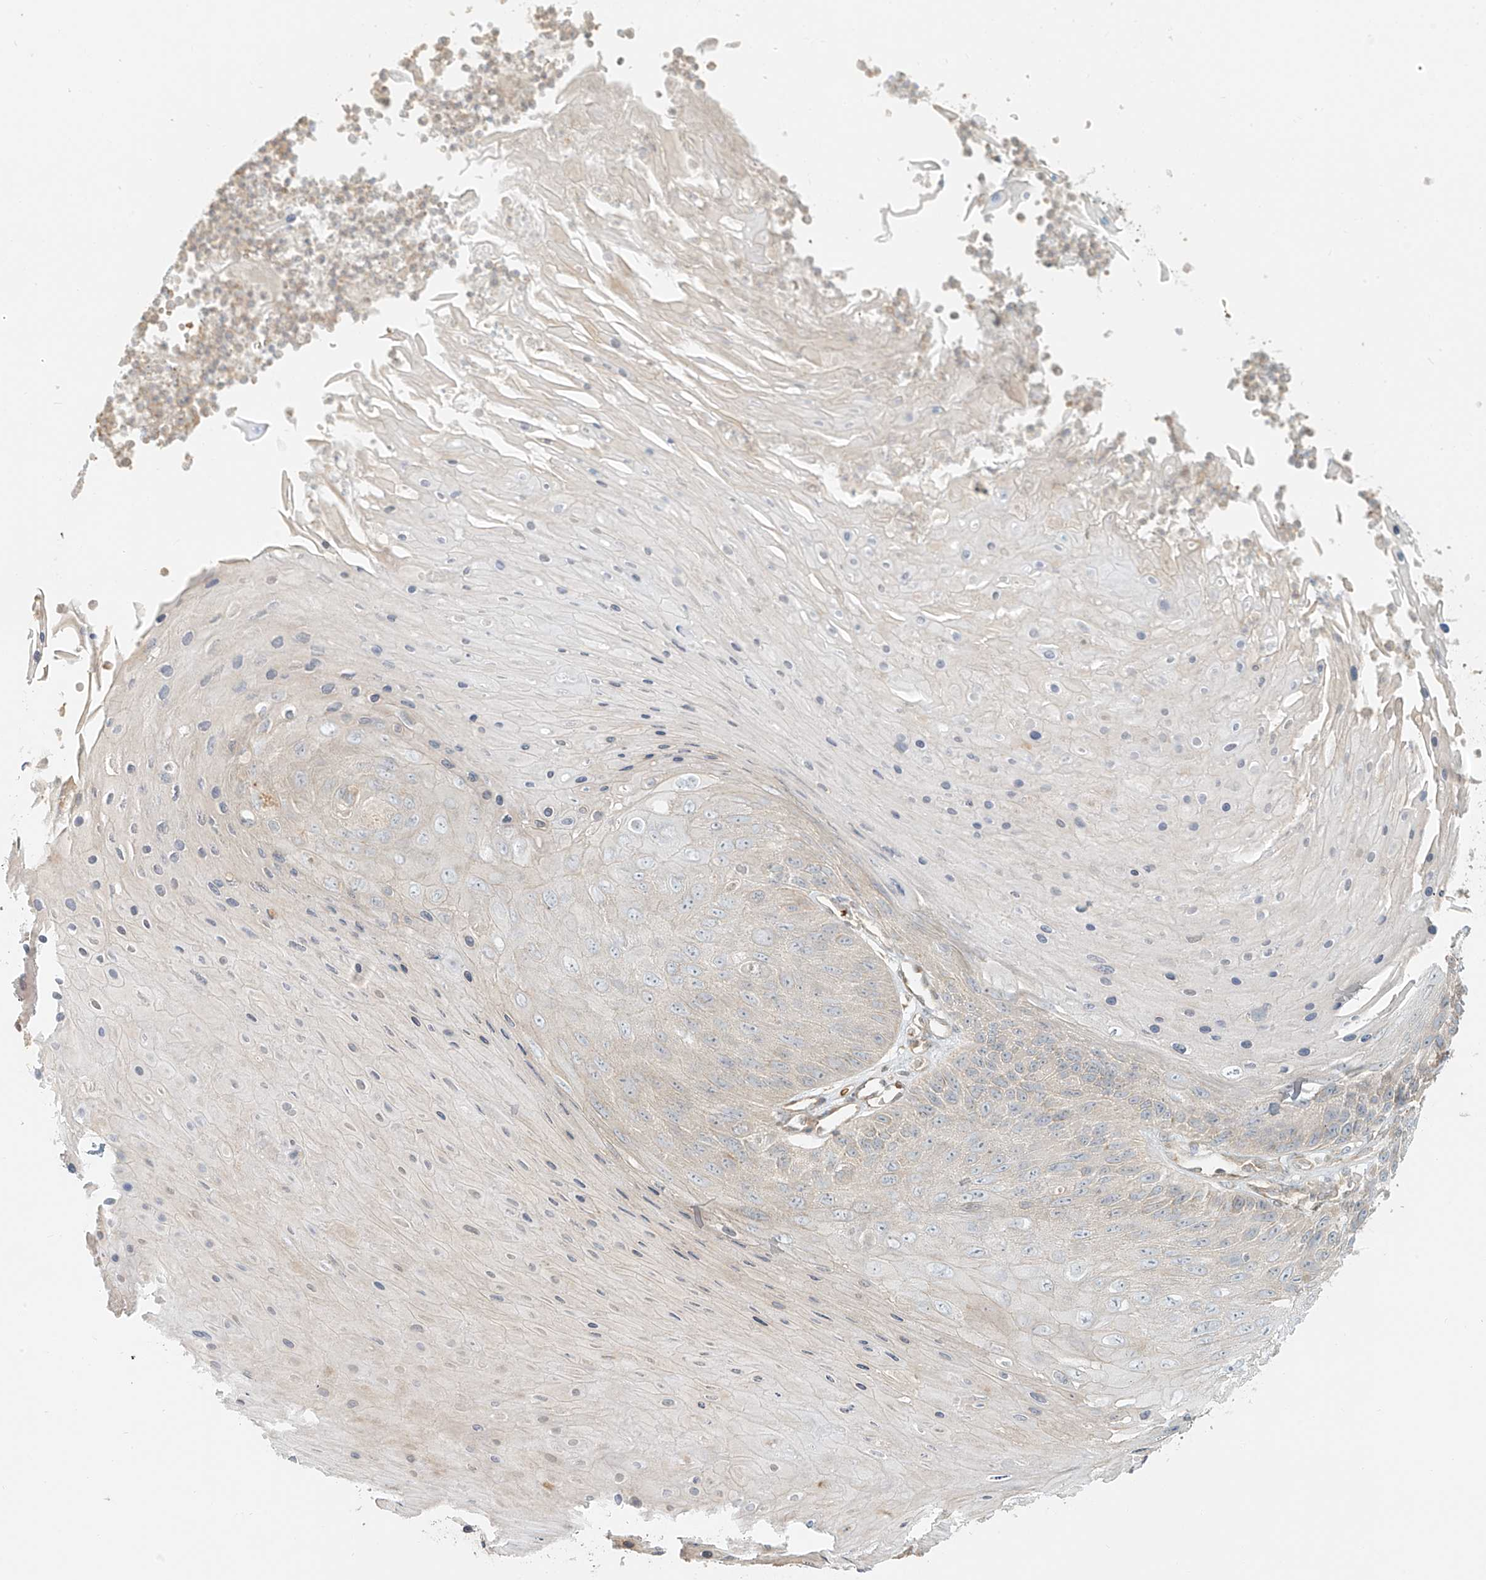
{"staining": {"intensity": "negative", "quantity": "none", "location": "none"}, "tissue": "skin cancer", "cell_type": "Tumor cells", "image_type": "cancer", "snomed": [{"axis": "morphology", "description": "Squamous cell carcinoma, NOS"}, {"axis": "topography", "description": "Skin"}], "caption": "The histopathology image demonstrates no staining of tumor cells in squamous cell carcinoma (skin).", "gene": "UPK1B", "patient": {"sex": "female", "age": 88}}